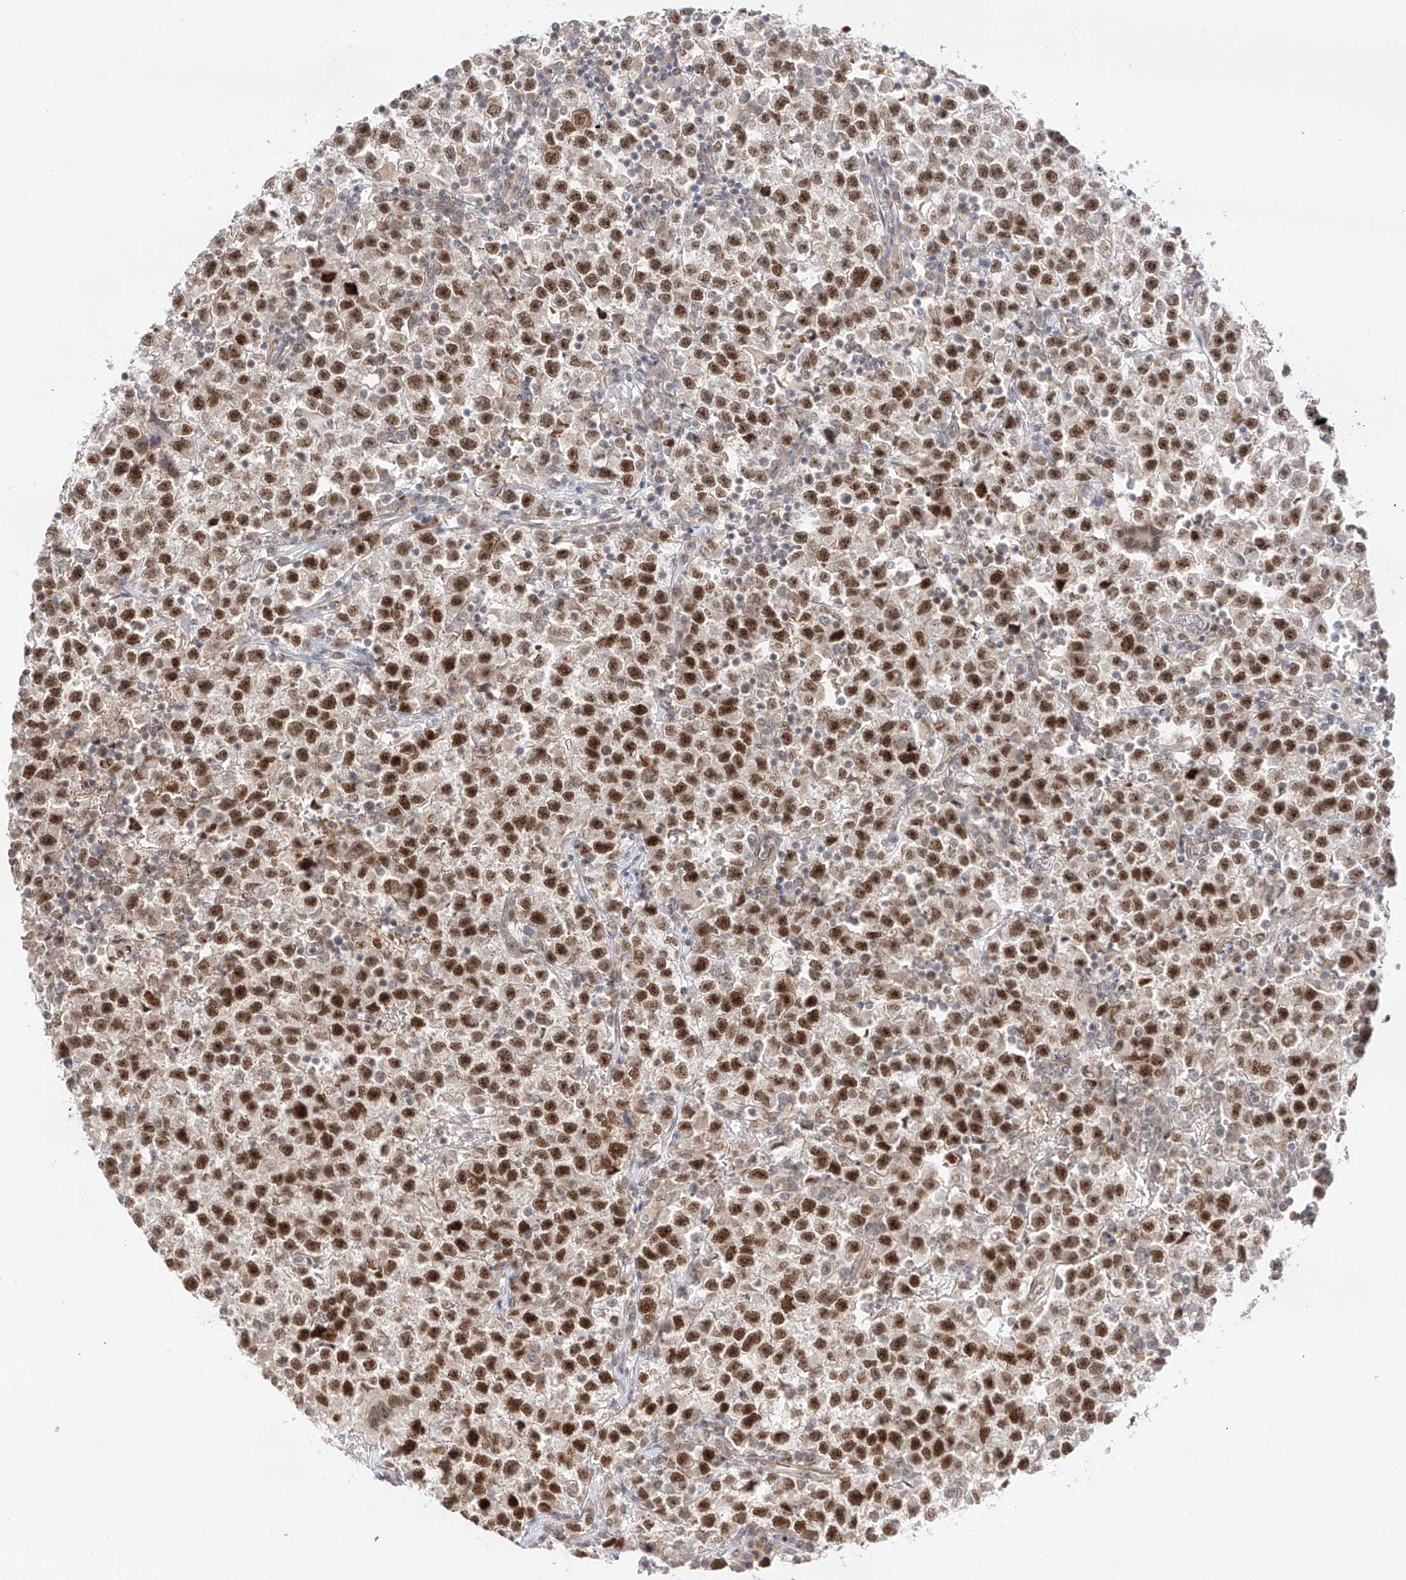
{"staining": {"intensity": "strong", "quantity": ">75%", "location": "nuclear"}, "tissue": "testis cancer", "cell_type": "Tumor cells", "image_type": "cancer", "snomed": [{"axis": "morphology", "description": "Seminoma, NOS"}, {"axis": "topography", "description": "Testis"}], "caption": "Human testis cancer stained for a protein (brown) exhibits strong nuclear positive staining in approximately >75% of tumor cells.", "gene": "POGK", "patient": {"sex": "male", "age": 22}}